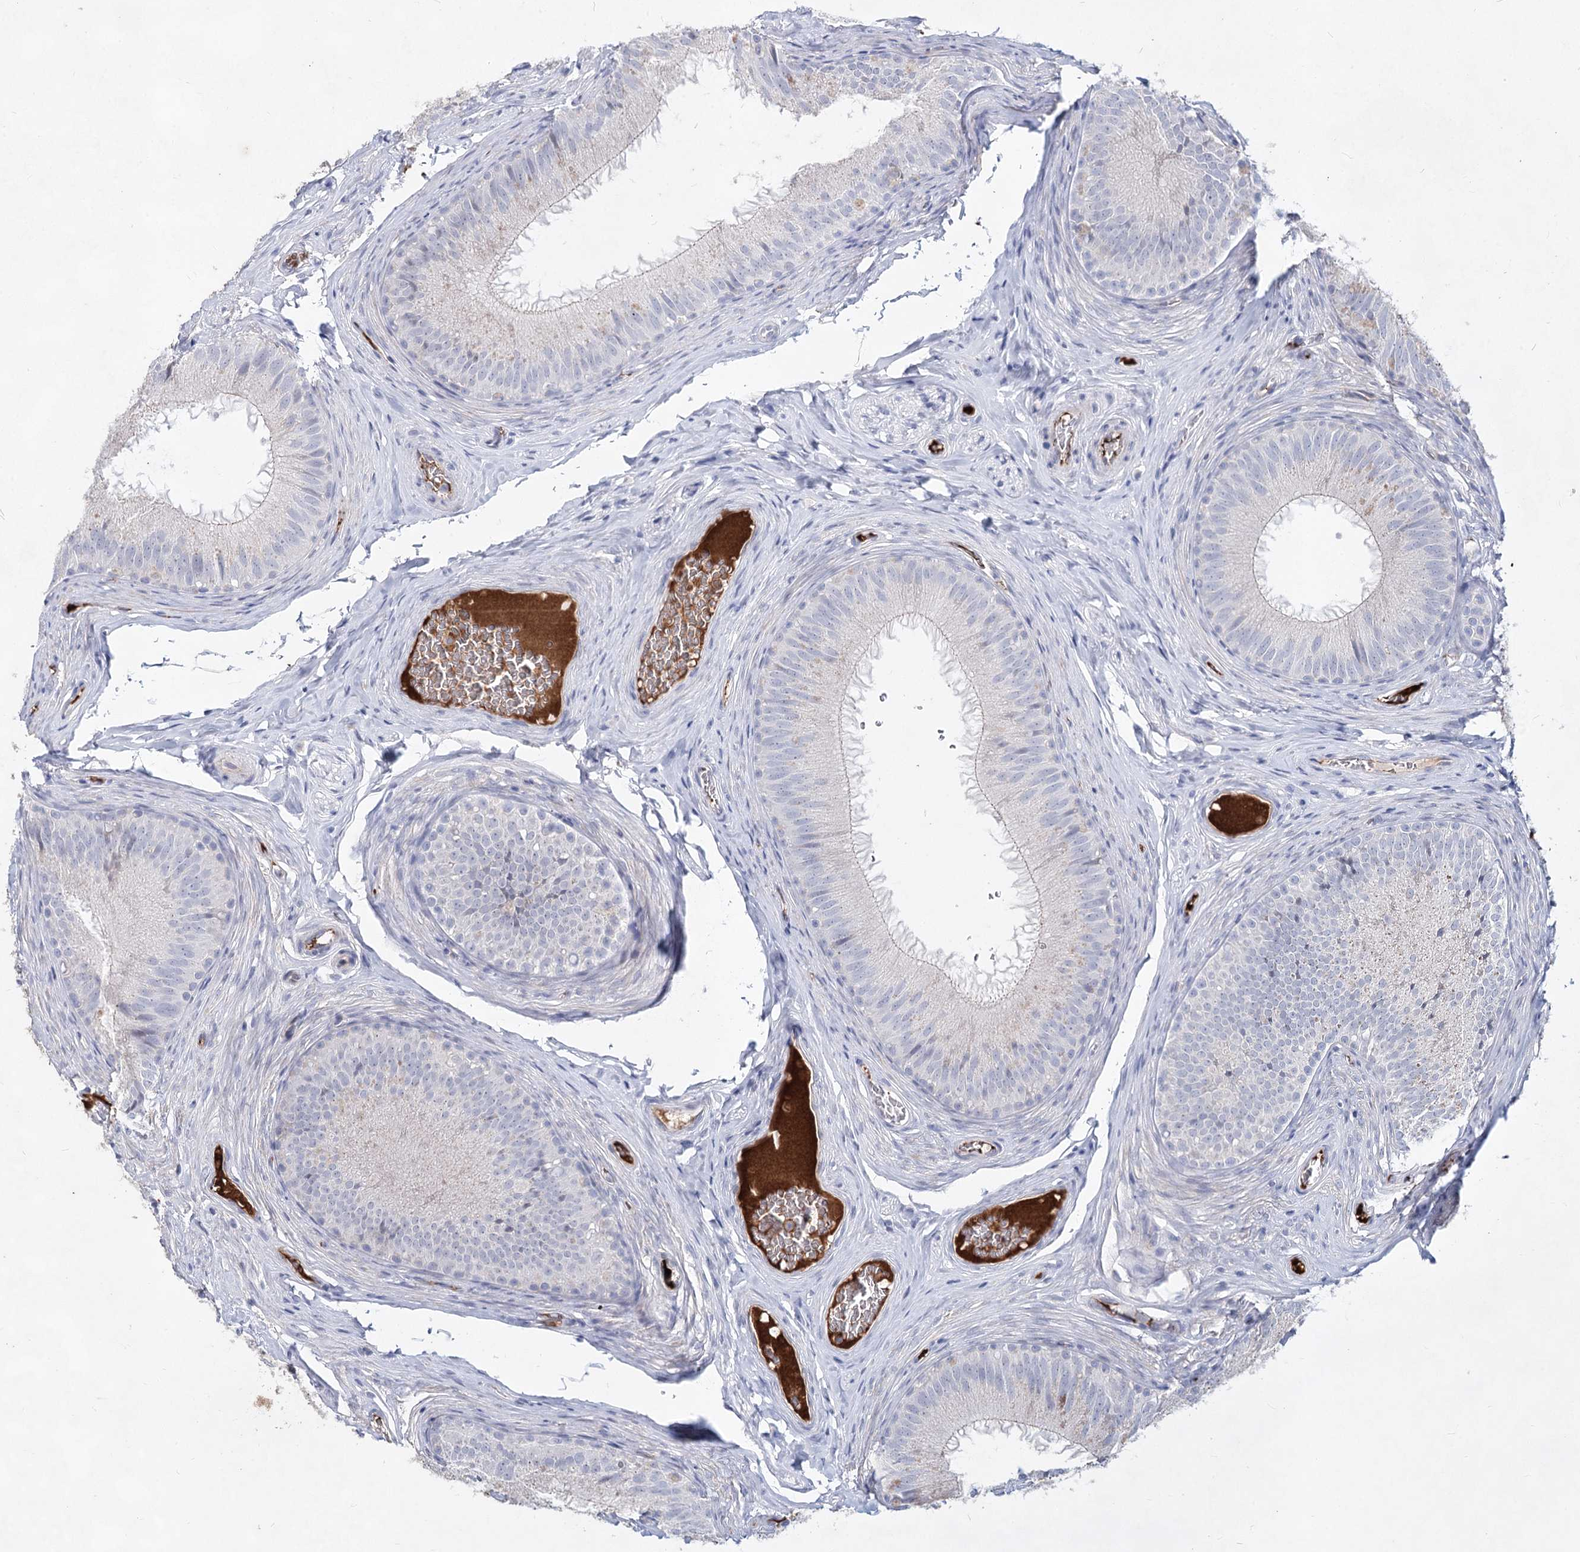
{"staining": {"intensity": "negative", "quantity": "none", "location": "none"}, "tissue": "epididymis", "cell_type": "Glandular cells", "image_type": "normal", "snomed": [{"axis": "morphology", "description": "Normal tissue, NOS"}, {"axis": "topography", "description": "Epididymis"}], "caption": "Image shows no significant protein positivity in glandular cells of normal epididymis. (Brightfield microscopy of DAB (3,3'-diaminobenzidine) immunohistochemistry (IHC) at high magnification).", "gene": "TASOR2", "patient": {"sex": "male", "age": 34}}